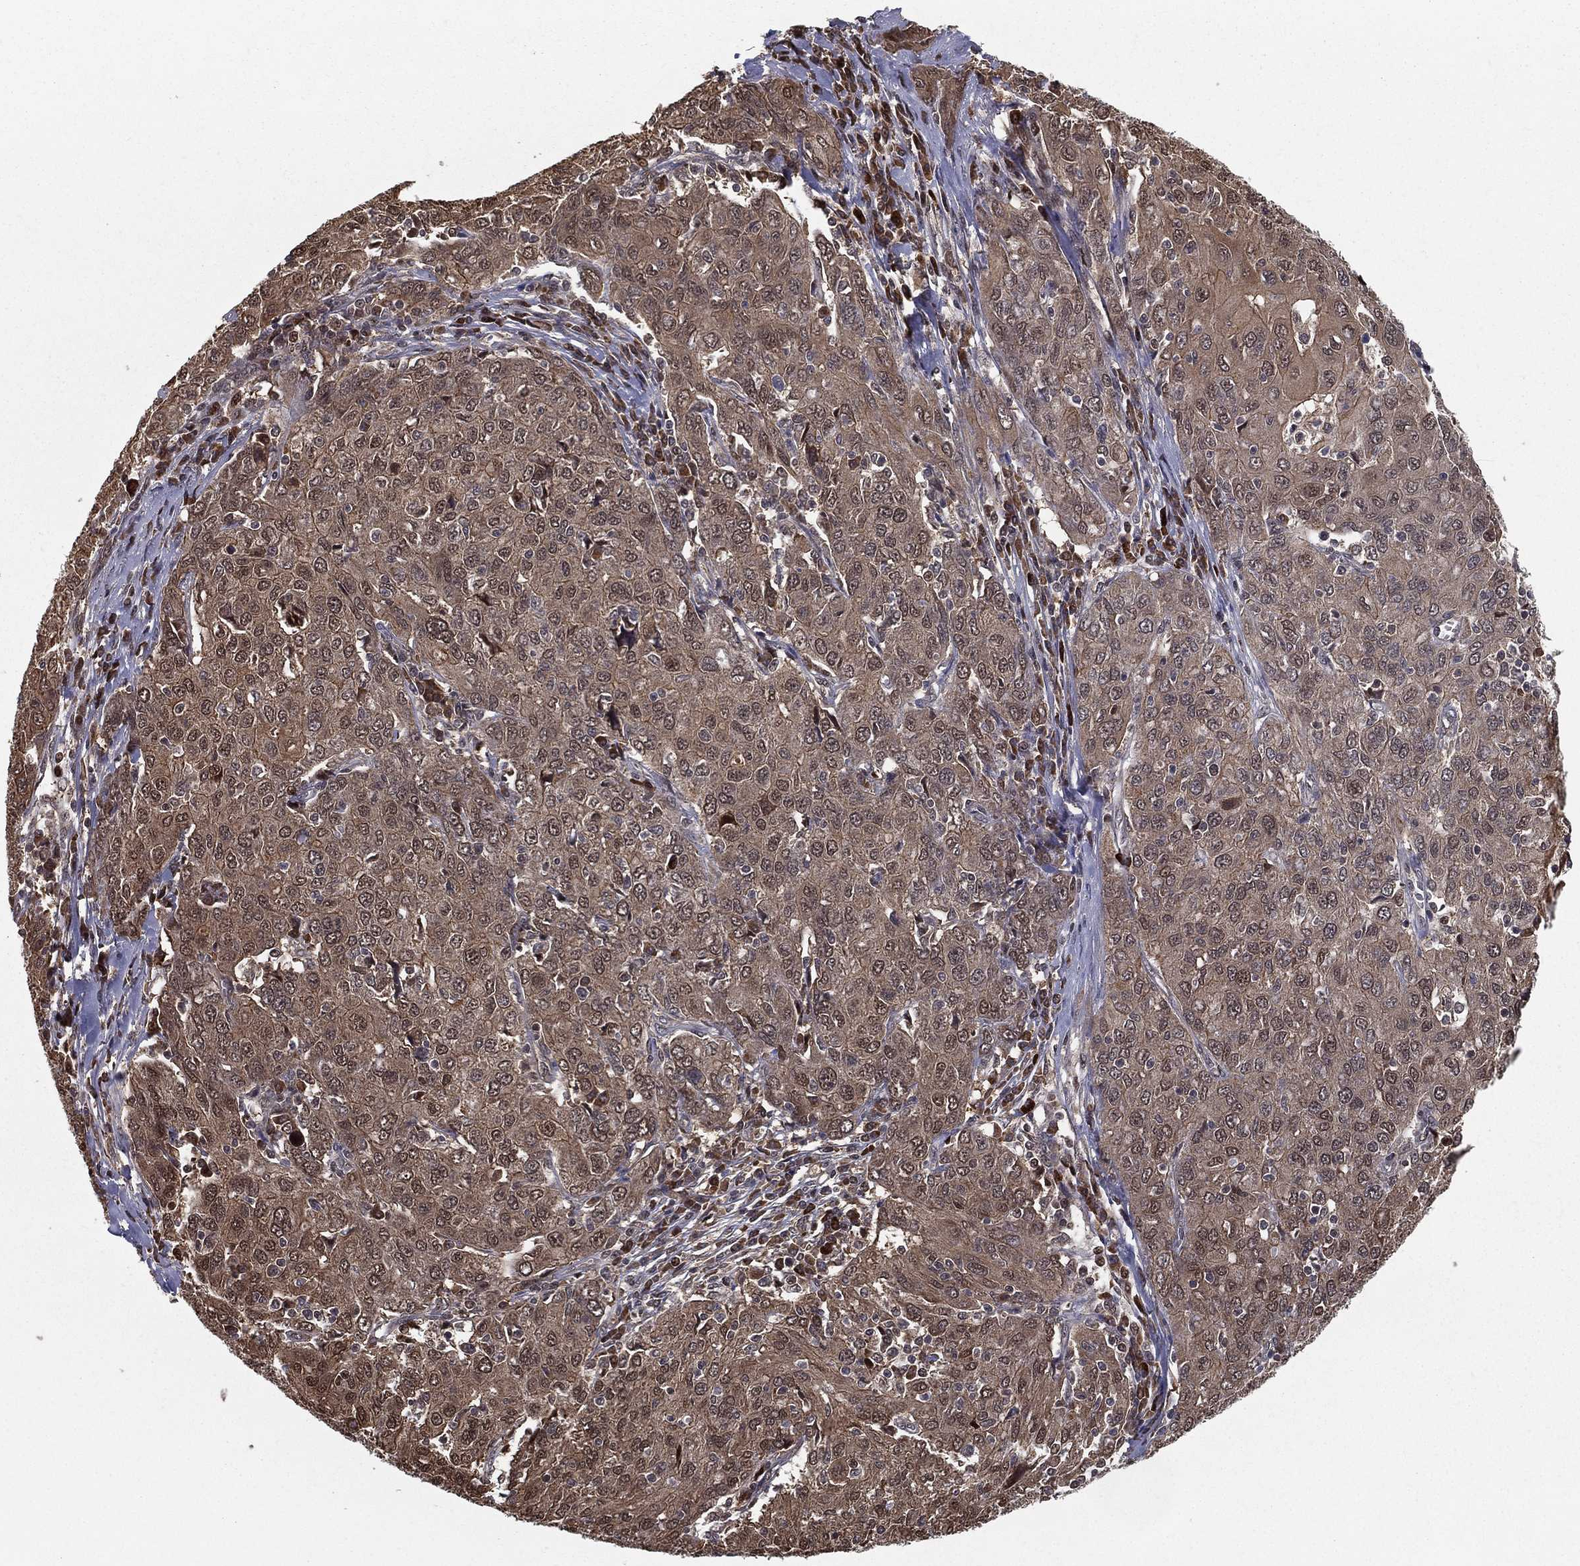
{"staining": {"intensity": "moderate", "quantity": "25%-75%", "location": "cytoplasmic/membranous"}, "tissue": "ovarian cancer", "cell_type": "Tumor cells", "image_type": "cancer", "snomed": [{"axis": "morphology", "description": "Carcinoma, endometroid"}, {"axis": "topography", "description": "Ovary"}], "caption": "Human ovarian cancer (endometroid carcinoma) stained with a brown dye exhibits moderate cytoplasmic/membranous positive expression in approximately 25%-75% of tumor cells.", "gene": "SLC6A6", "patient": {"sex": "female", "age": 50}}